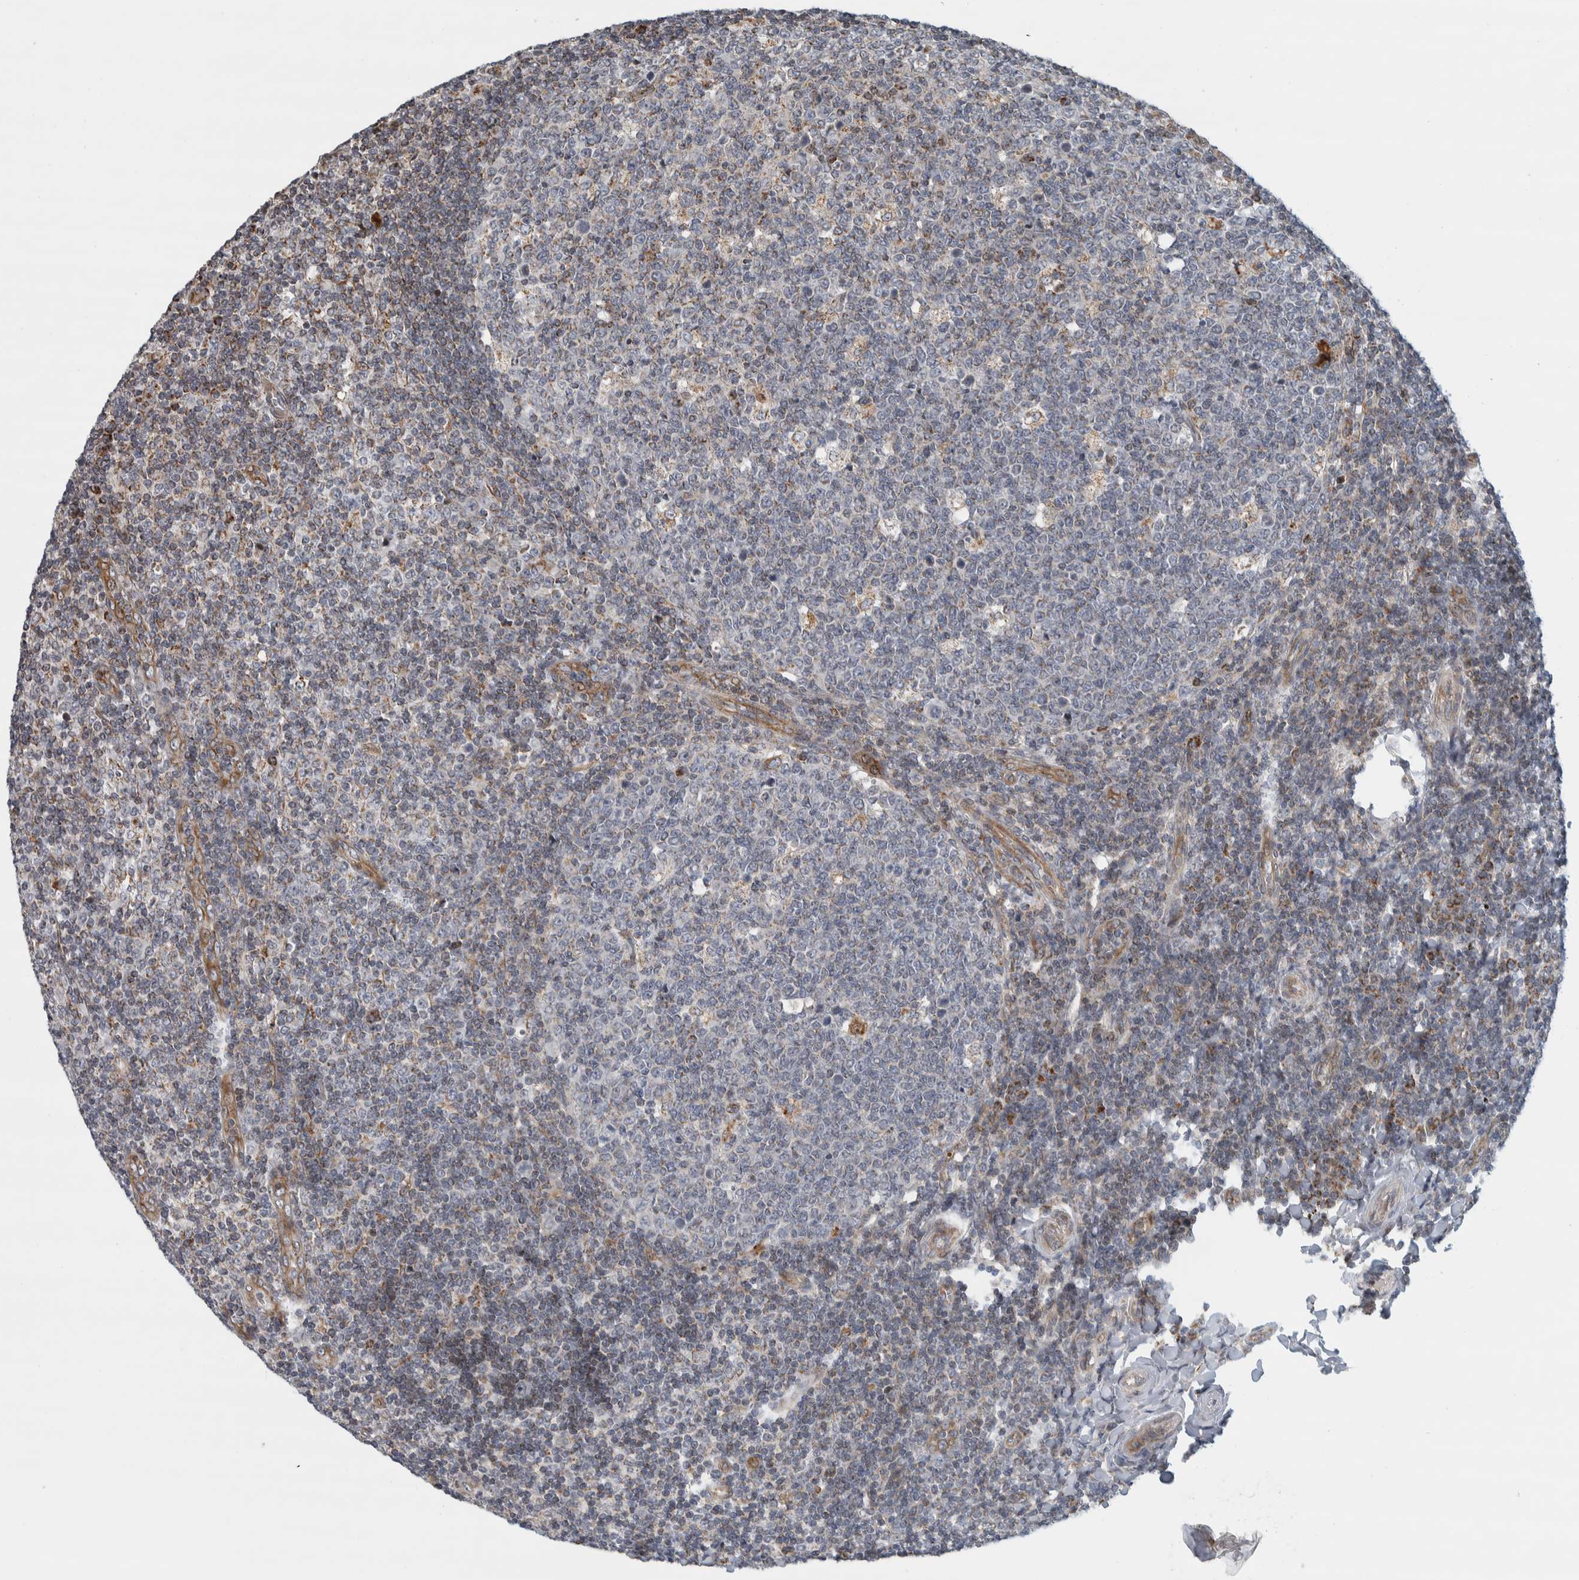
{"staining": {"intensity": "weak", "quantity": "<25%", "location": "cytoplasmic/membranous"}, "tissue": "tonsil", "cell_type": "Germinal center cells", "image_type": "normal", "snomed": [{"axis": "morphology", "description": "Normal tissue, NOS"}, {"axis": "topography", "description": "Tonsil"}], "caption": "This is a histopathology image of immunohistochemistry (IHC) staining of normal tonsil, which shows no positivity in germinal center cells. (Brightfield microscopy of DAB immunohistochemistry at high magnification).", "gene": "AFP", "patient": {"sex": "female", "age": 19}}